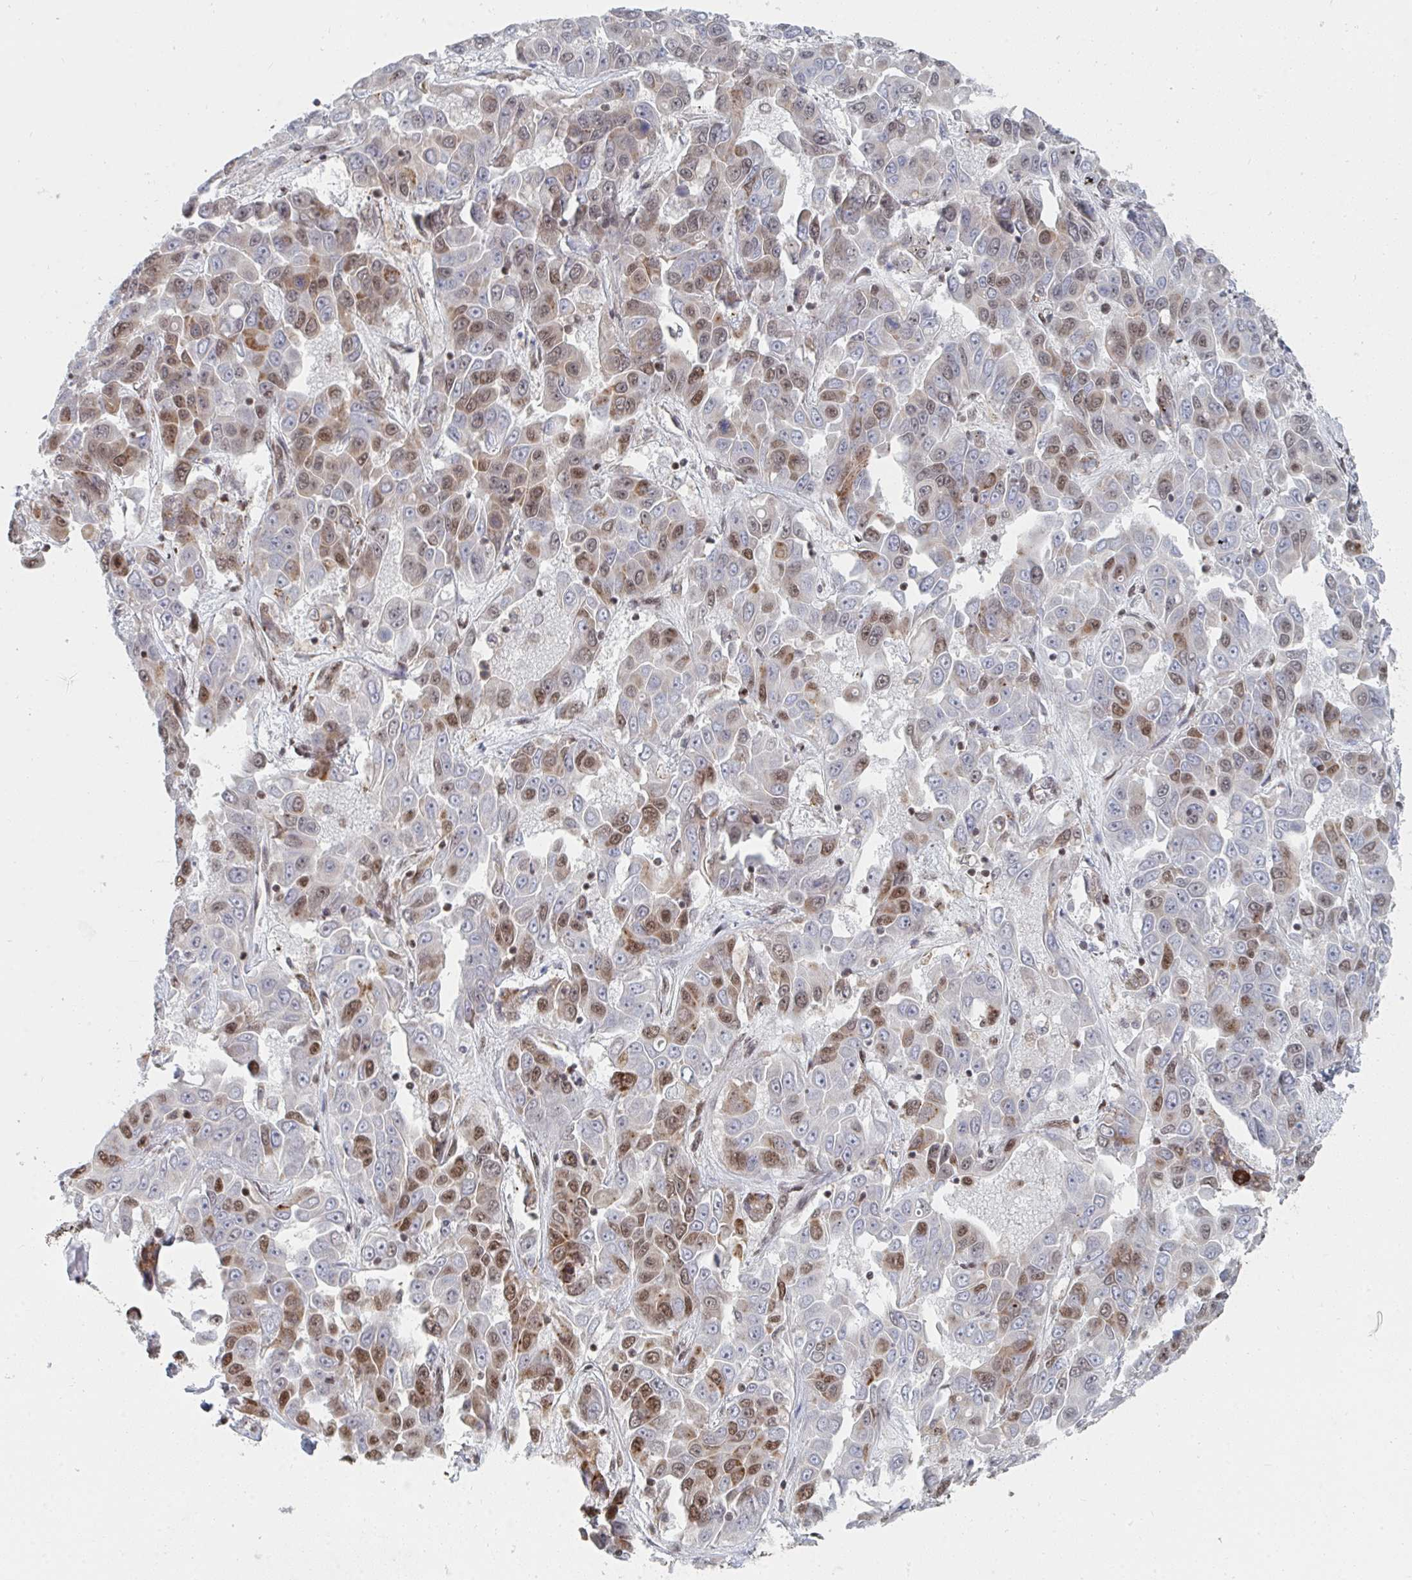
{"staining": {"intensity": "moderate", "quantity": "<25%", "location": "nuclear"}, "tissue": "liver cancer", "cell_type": "Tumor cells", "image_type": "cancer", "snomed": [{"axis": "morphology", "description": "Cholangiocarcinoma"}, {"axis": "topography", "description": "Liver"}], "caption": "IHC (DAB) staining of liver cancer (cholangiocarcinoma) exhibits moderate nuclear protein staining in about <25% of tumor cells.", "gene": "MBNL1", "patient": {"sex": "female", "age": 52}}